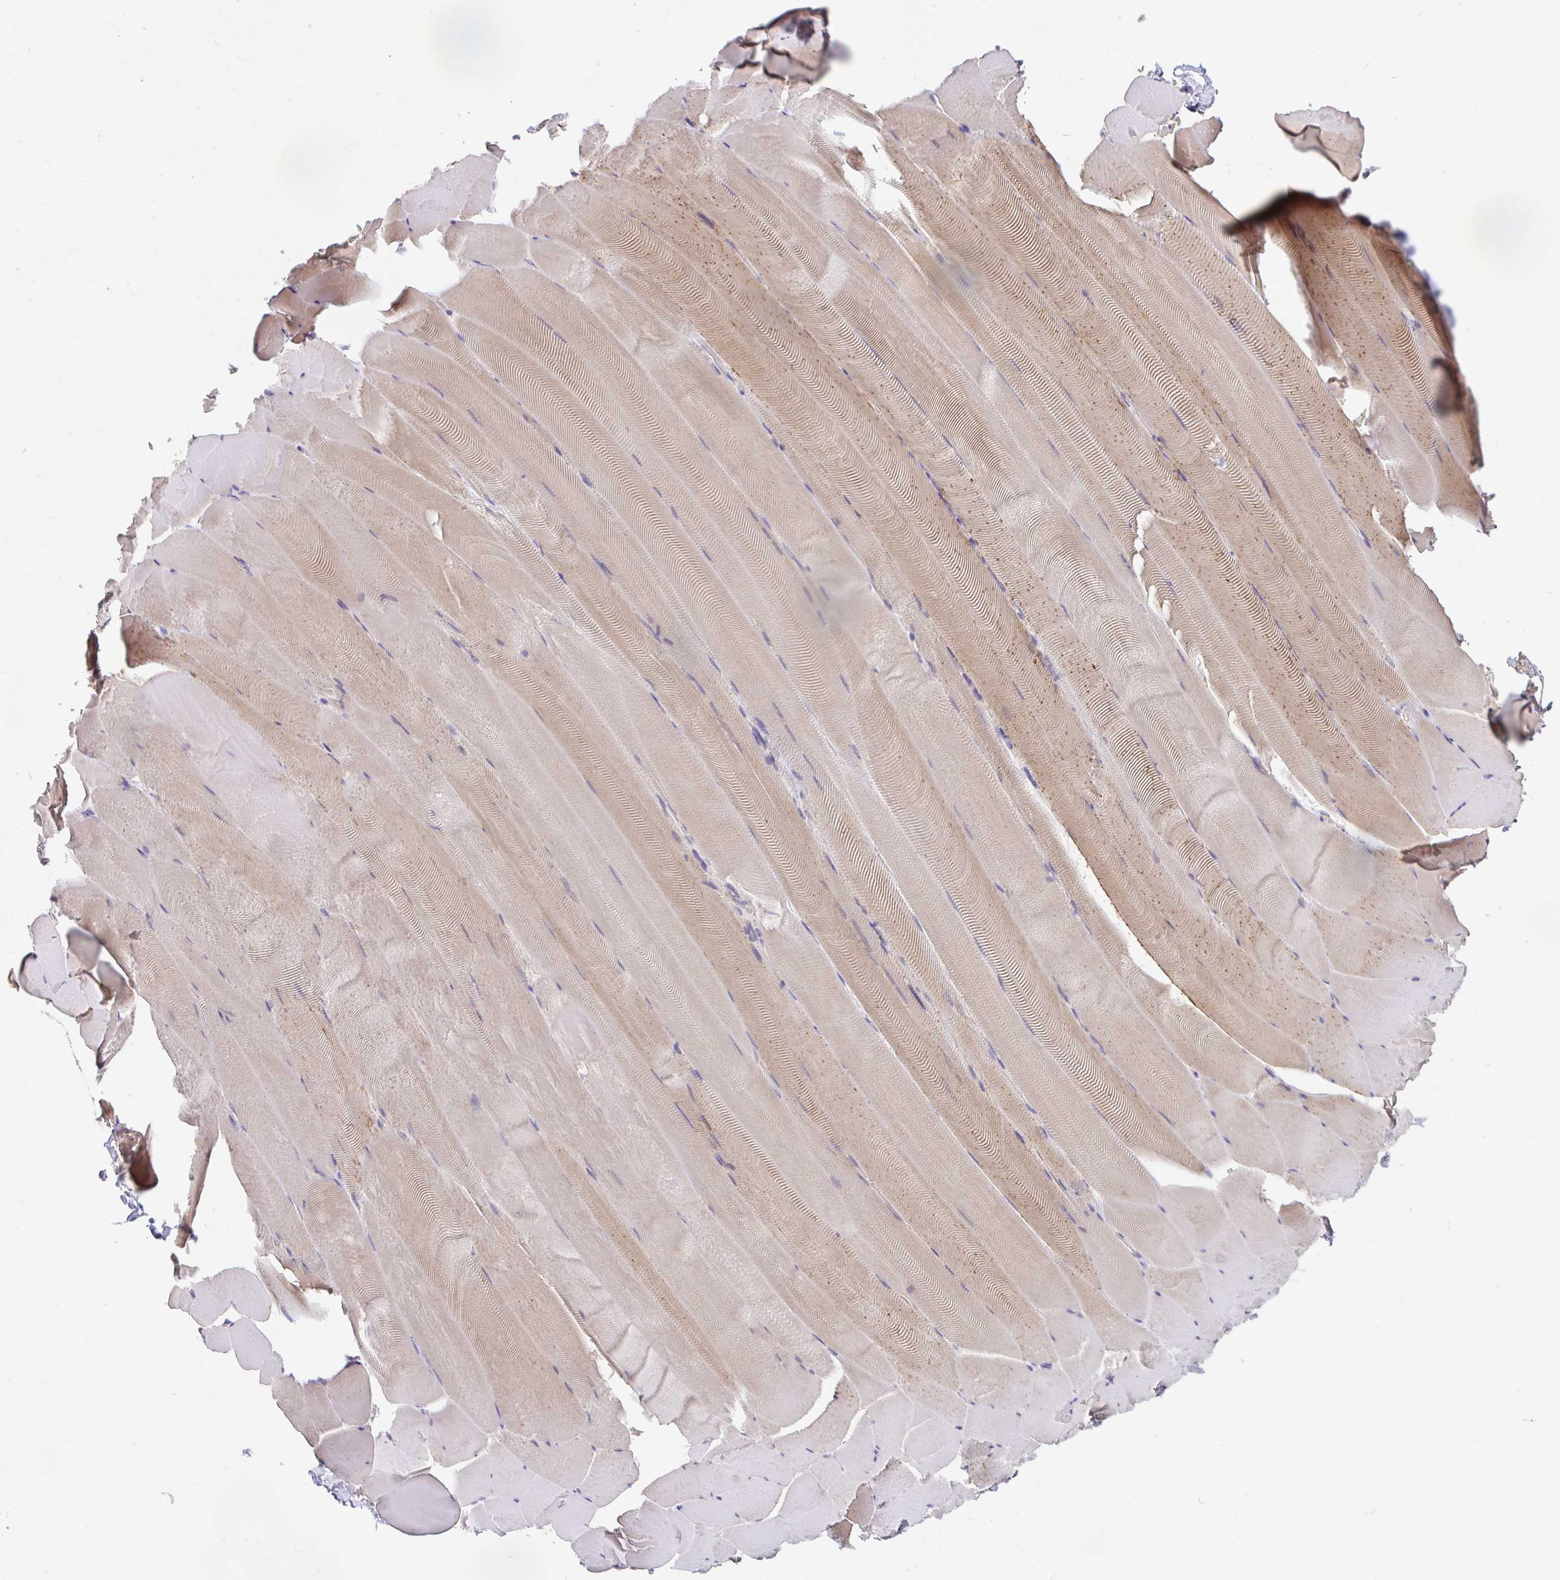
{"staining": {"intensity": "moderate", "quantity": "25%-75%", "location": "cytoplasmic/membranous"}, "tissue": "skeletal muscle", "cell_type": "Myocytes", "image_type": "normal", "snomed": [{"axis": "morphology", "description": "Normal tissue, NOS"}, {"axis": "topography", "description": "Skeletal muscle"}], "caption": "Moderate cytoplasmic/membranous positivity is seen in approximately 25%-75% of myocytes in normal skeletal muscle.", "gene": "RALBP1", "patient": {"sex": "female", "age": 64}}